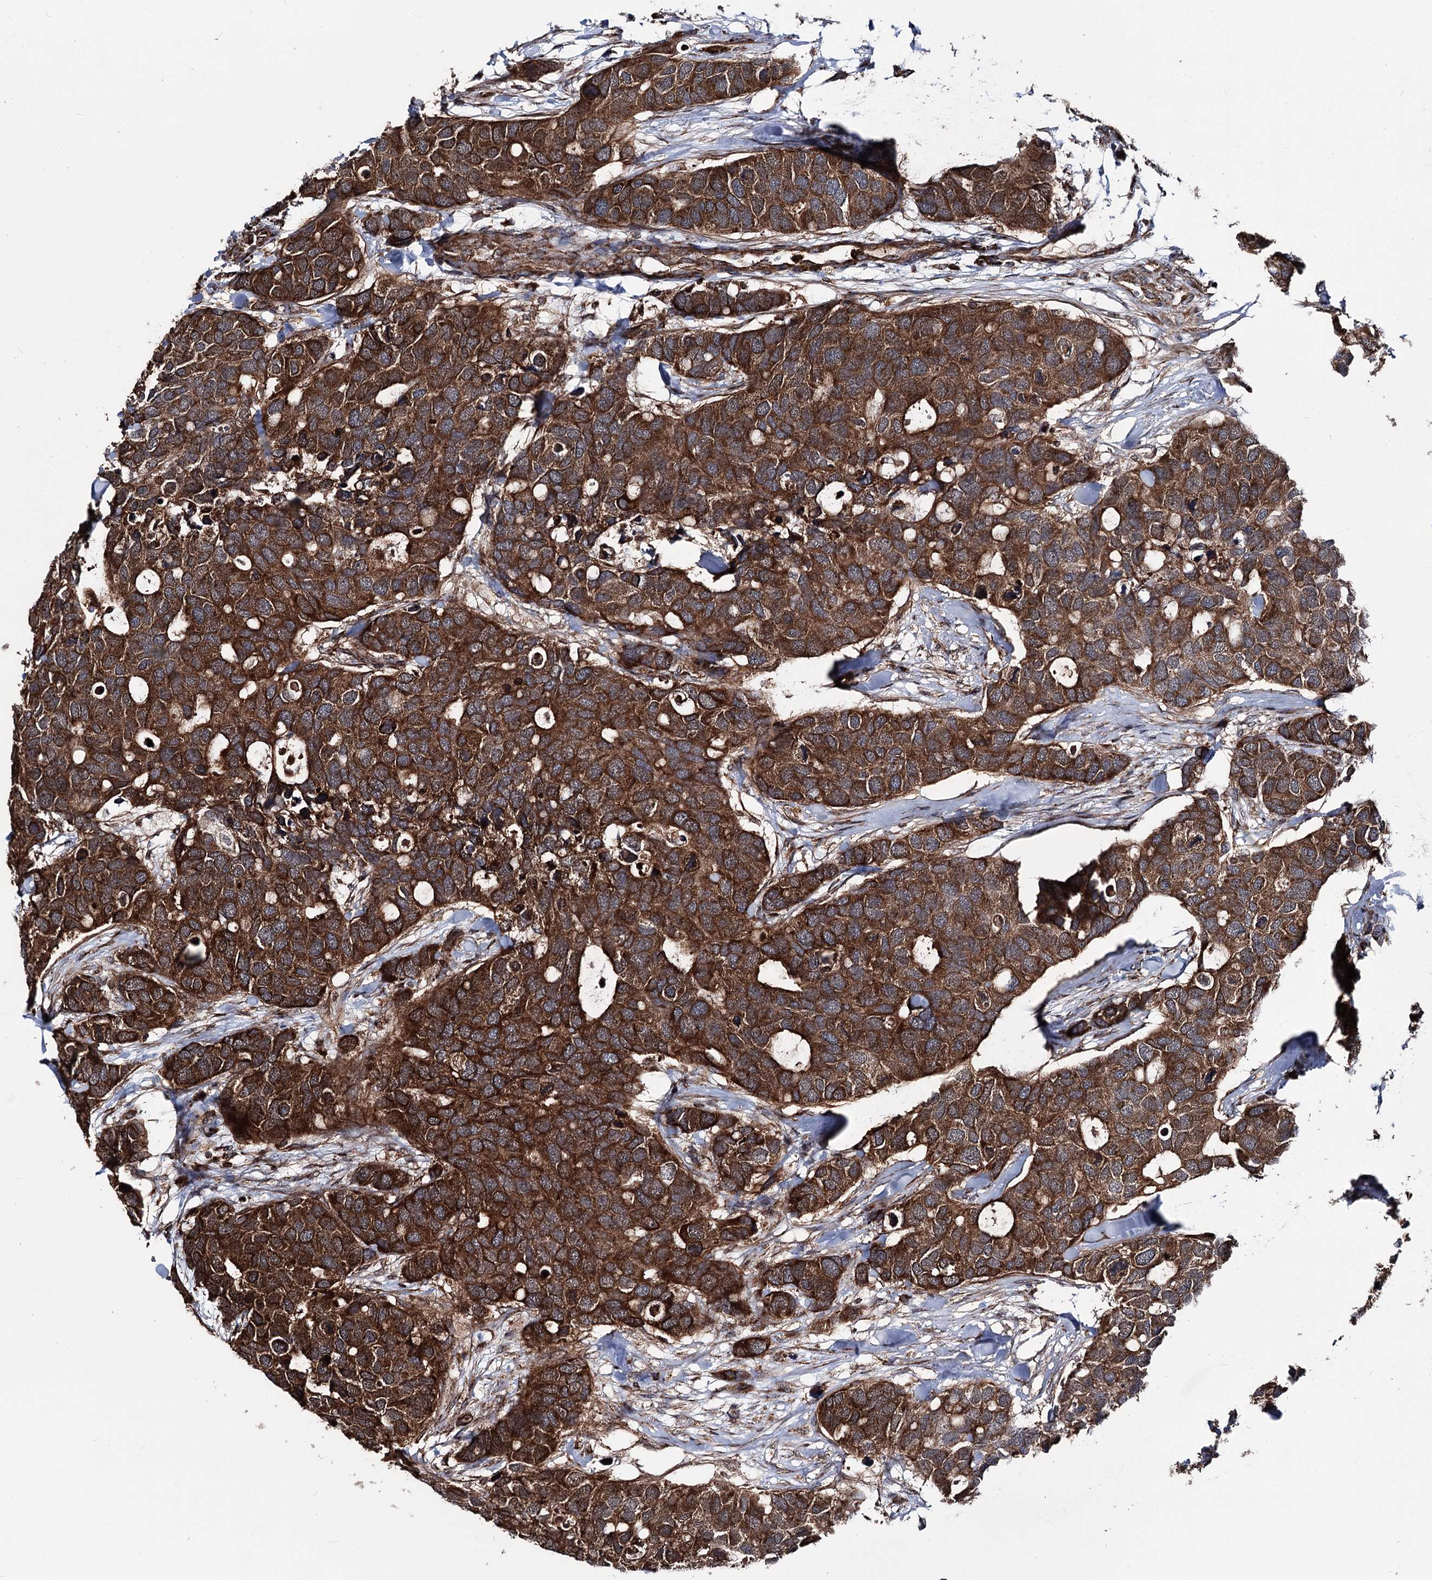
{"staining": {"intensity": "strong", "quantity": ">75%", "location": "cytoplasmic/membranous"}, "tissue": "breast cancer", "cell_type": "Tumor cells", "image_type": "cancer", "snomed": [{"axis": "morphology", "description": "Duct carcinoma"}, {"axis": "topography", "description": "Breast"}], "caption": "Immunohistochemical staining of human breast intraductal carcinoma demonstrates high levels of strong cytoplasmic/membranous protein staining in approximately >75% of tumor cells. (DAB (3,3'-diaminobenzidine) IHC with brightfield microscopy, high magnification).", "gene": "FGFR1OP2", "patient": {"sex": "female", "age": 83}}